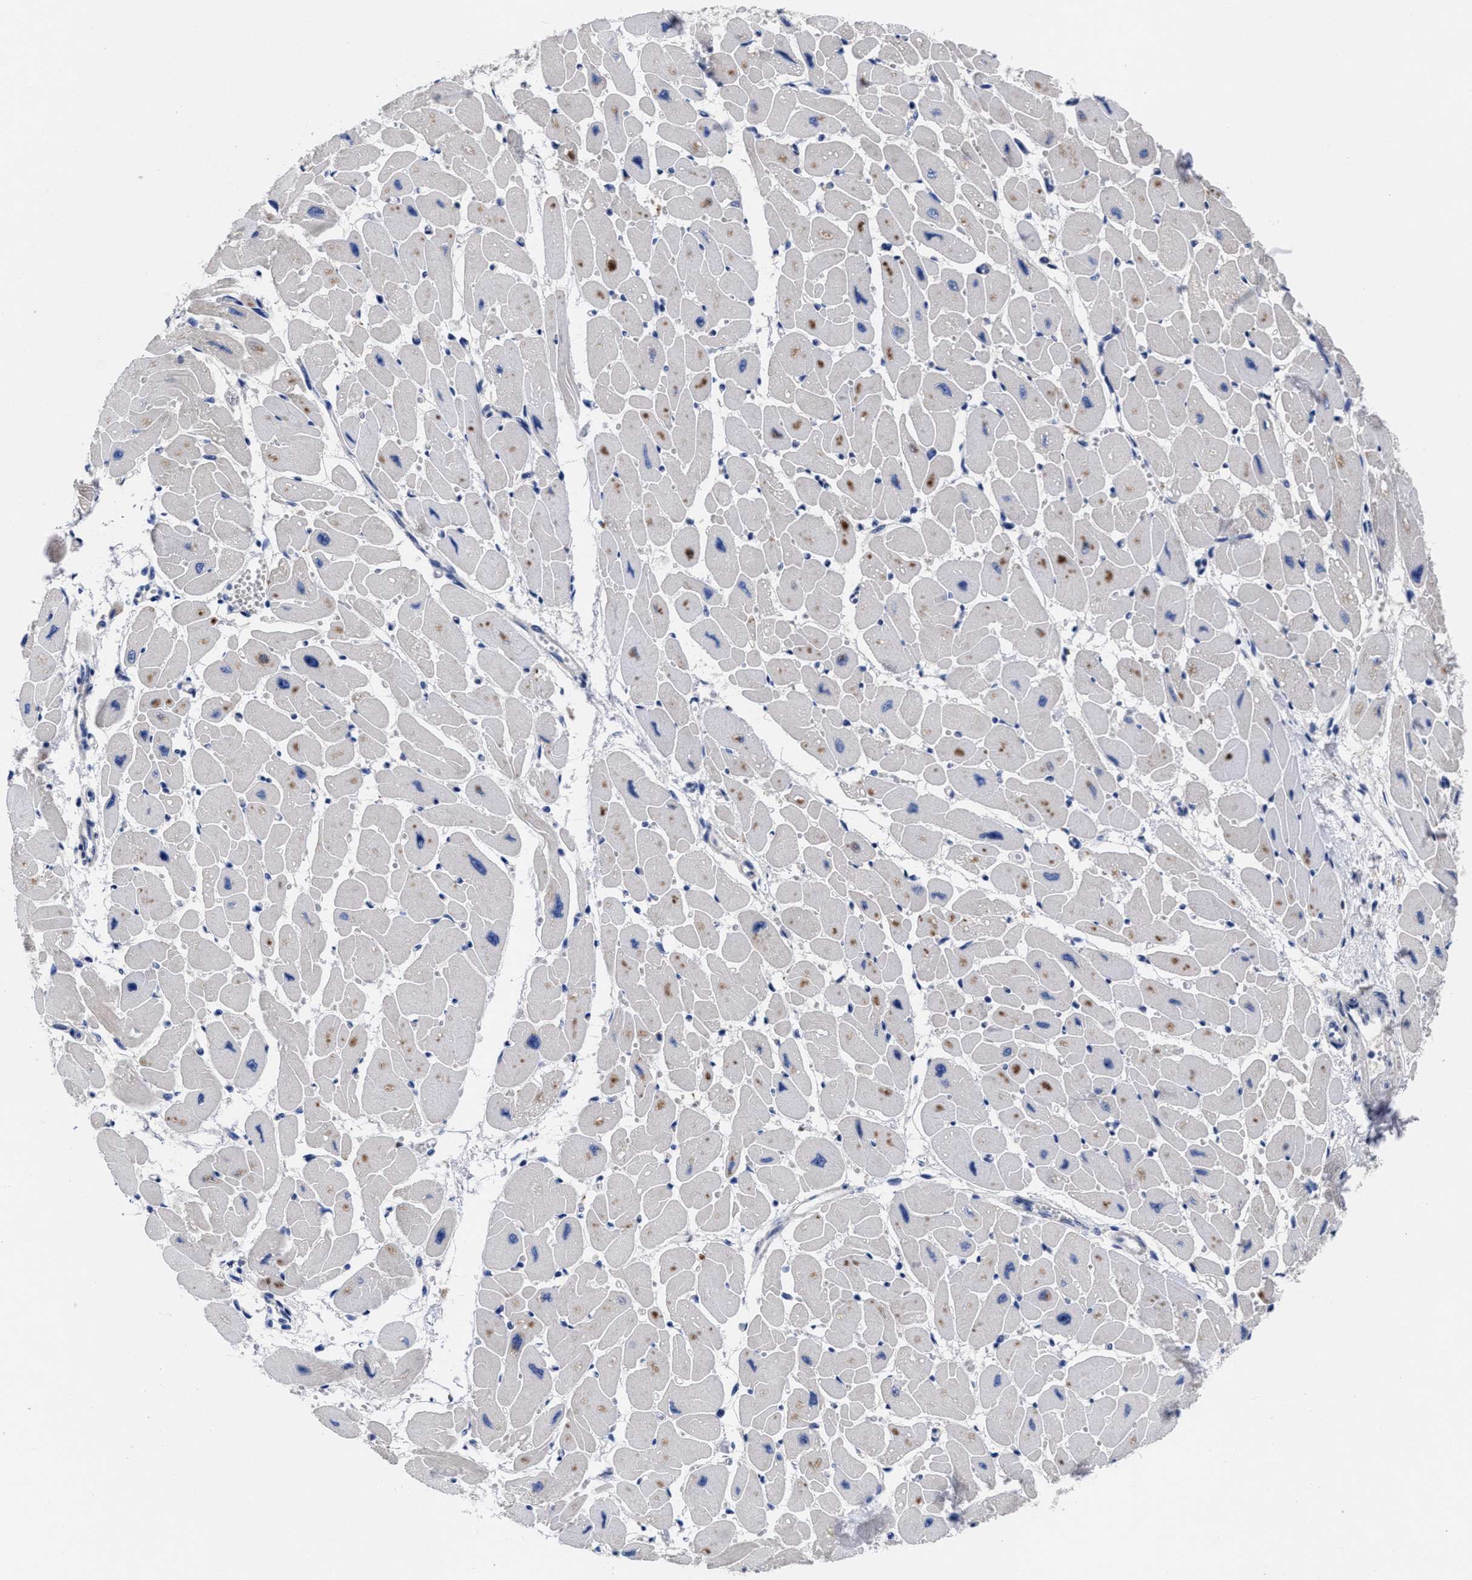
{"staining": {"intensity": "moderate", "quantity": "25%-75%", "location": "cytoplasmic/membranous"}, "tissue": "heart muscle", "cell_type": "Cardiomyocytes", "image_type": "normal", "snomed": [{"axis": "morphology", "description": "Normal tissue, NOS"}, {"axis": "topography", "description": "Heart"}], "caption": "Protein expression analysis of benign heart muscle demonstrates moderate cytoplasmic/membranous expression in about 25%-75% of cardiomyocytes.", "gene": "TXNDC17", "patient": {"sex": "female", "age": 54}}